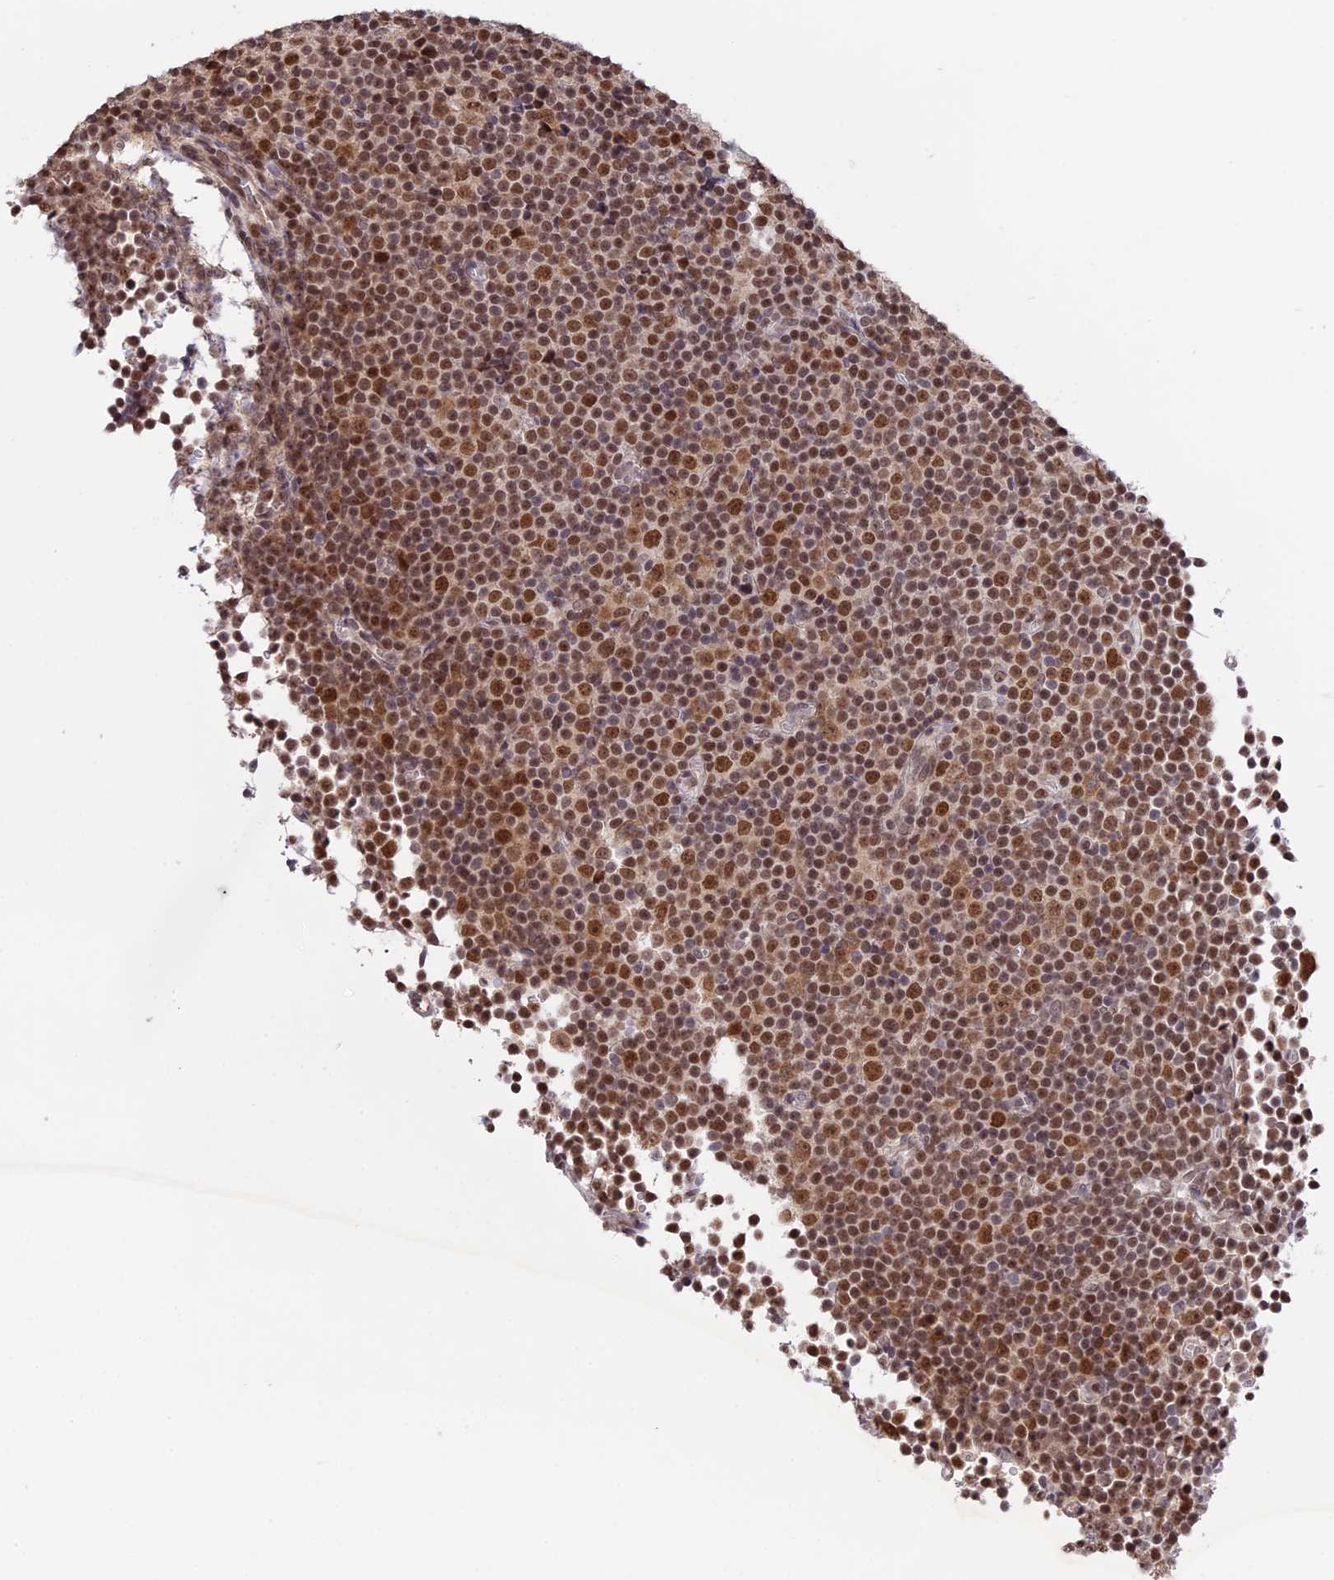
{"staining": {"intensity": "moderate", "quantity": ">75%", "location": "nuclear"}, "tissue": "lymphoma", "cell_type": "Tumor cells", "image_type": "cancer", "snomed": [{"axis": "morphology", "description": "Malignant lymphoma, non-Hodgkin's type, Low grade"}, {"axis": "topography", "description": "Lymph node"}], "caption": "This photomicrograph displays immunohistochemistry staining of human lymphoma, with medium moderate nuclear staining in about >75% of tumor cells.", "gene": "RFC5", "patient": {"sex": "female", "age": 67}}